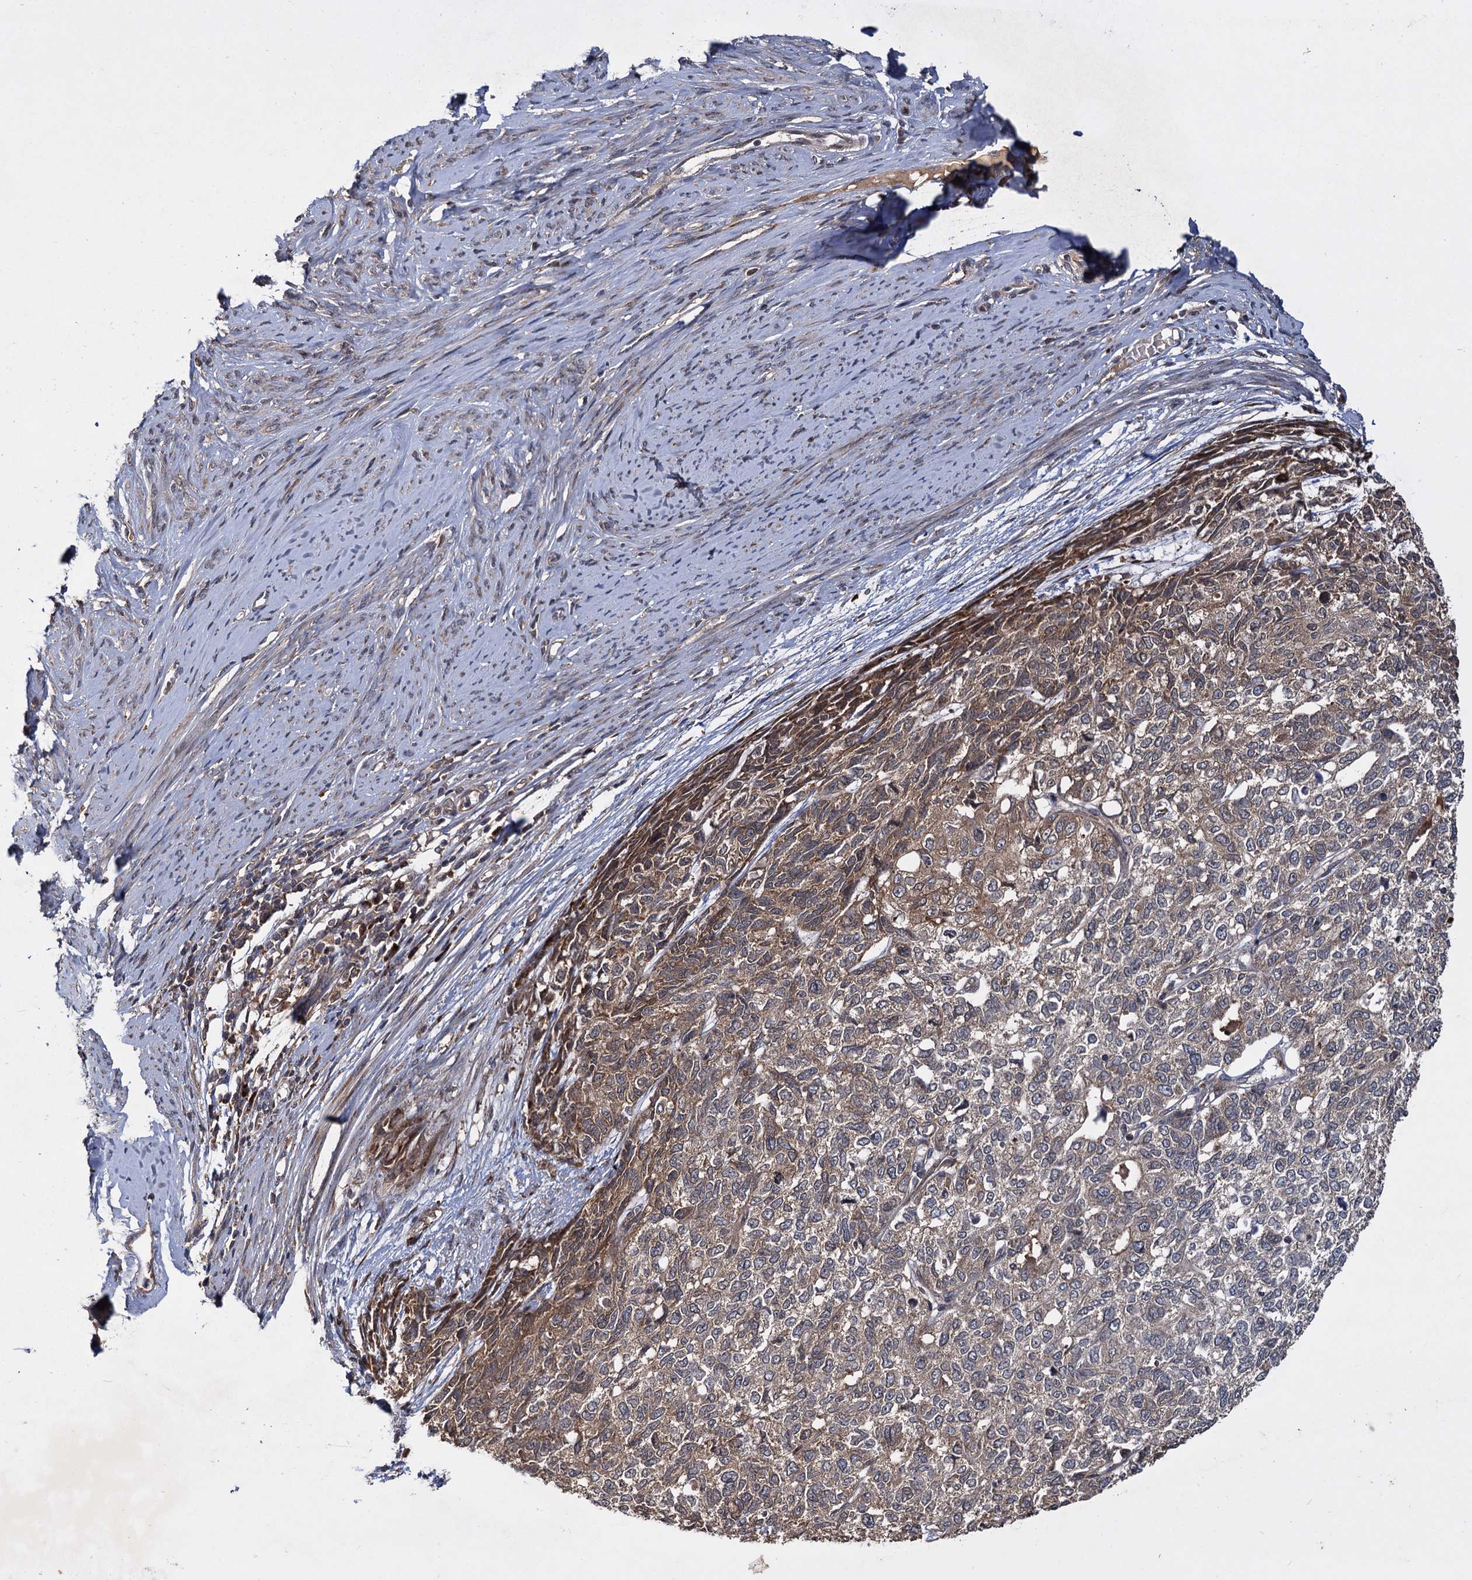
{"staining": {"intensity": "moderate", "quantity": "25%-75%", "location": "cytoplasmic/membranous"}, "tissue": "cervical cancer", "cell_type": "Tumor cells", "image_type": "cancer", "snomed": [{"axis": "morphology", "description": "Squamous cell carcinoma, NOS"}, {"axis": "topography", "description": "Cervix"}], "caption": "Cervical cancer tissue exhibits moderate cytoplasmic/membranous staining in approximately 25%-75% of tumor cells, visualized by immunohistochemistry.", "gene": "INPPL1", "patient": {"sex": "female", "age": 63}}